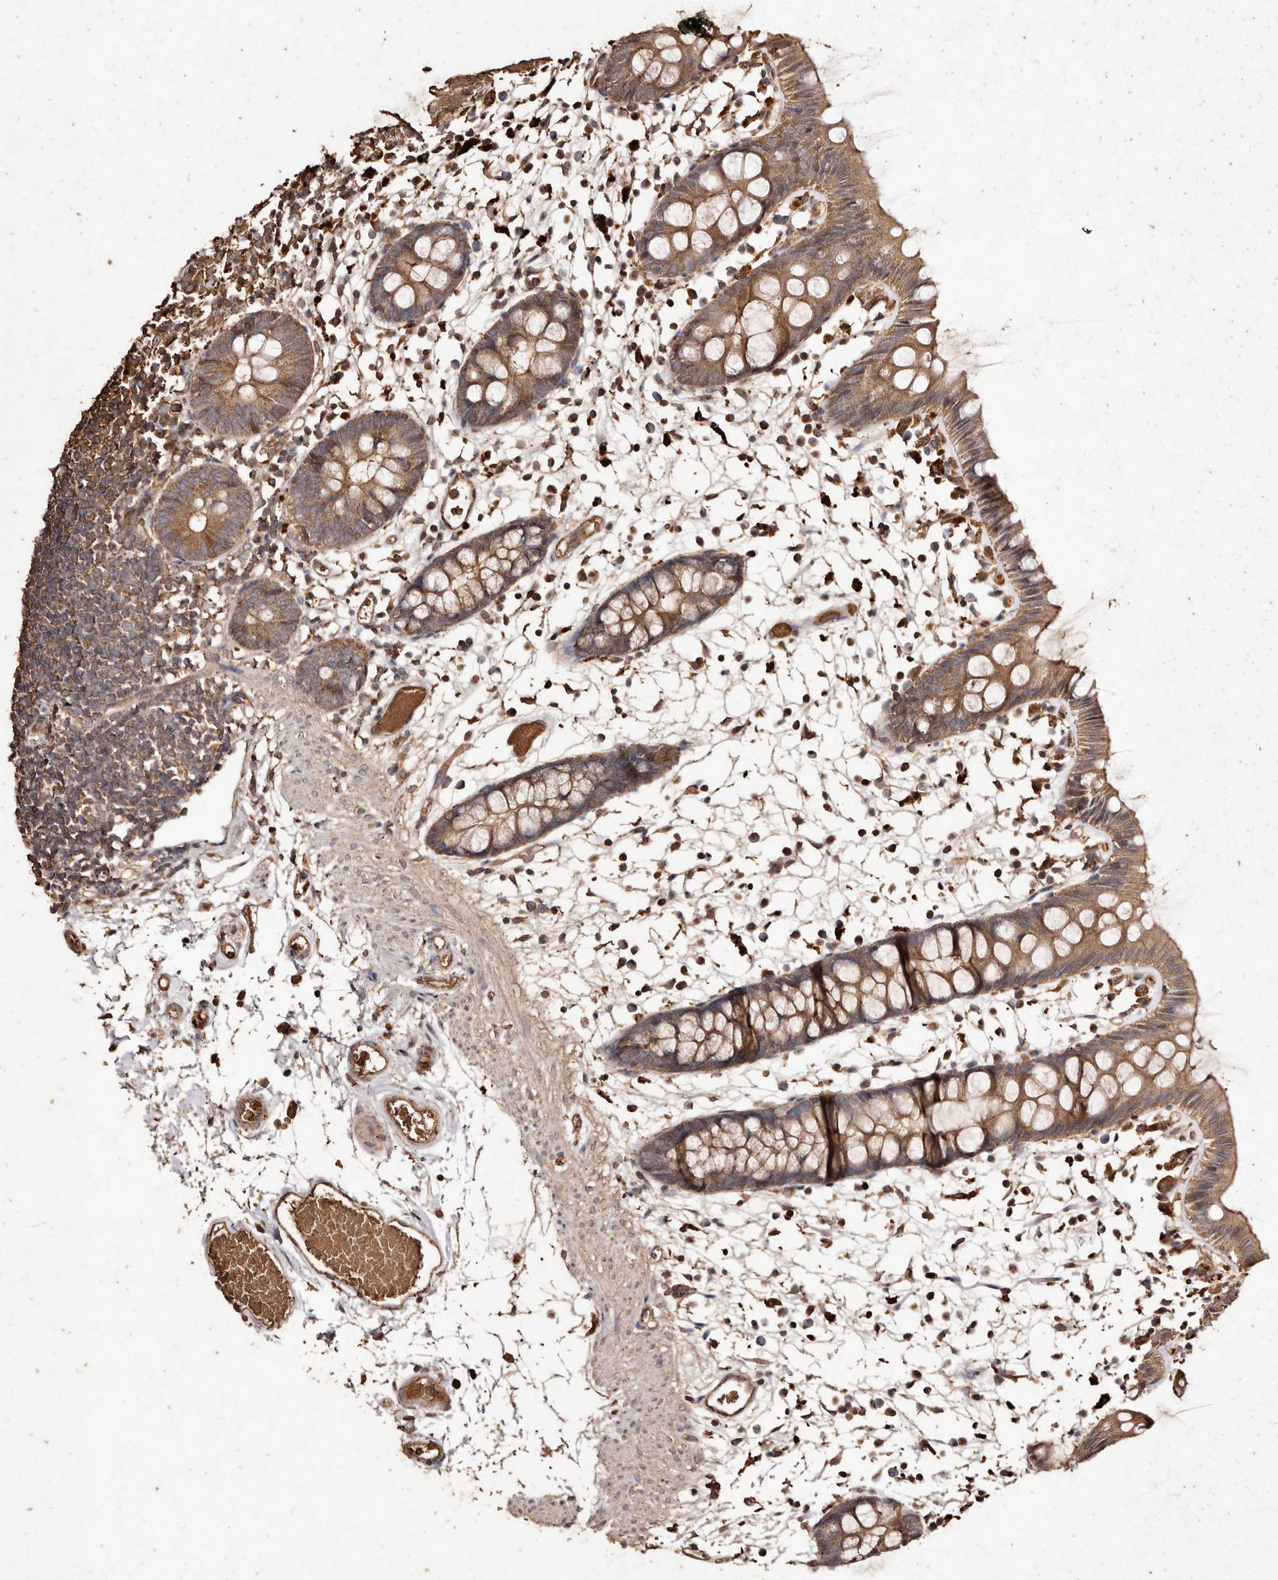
{"staining": {"intensity": "strong", "quantity": ">75%", "location": "cytoplasmic/membranous"}, "tissue": "colon", "cell_type": "Endothelial cells", "image_type": "normal", "snomed": [{"axis": "morphology", "description": "Normal tissue, NOS"}, {"axis": "topography", "description": "Colon"}], "caption": "Immunohistochemical staining of unremarkable human colon reveals >75% levels of strong cytoplasmic/membranous protein staining in approximately >75% of endothelial cells. (brown staining indicates protein expression, while blue staining denotes nuclei).", "gene": "FARS2", "patient": {"sex": "male", "age": 56}}